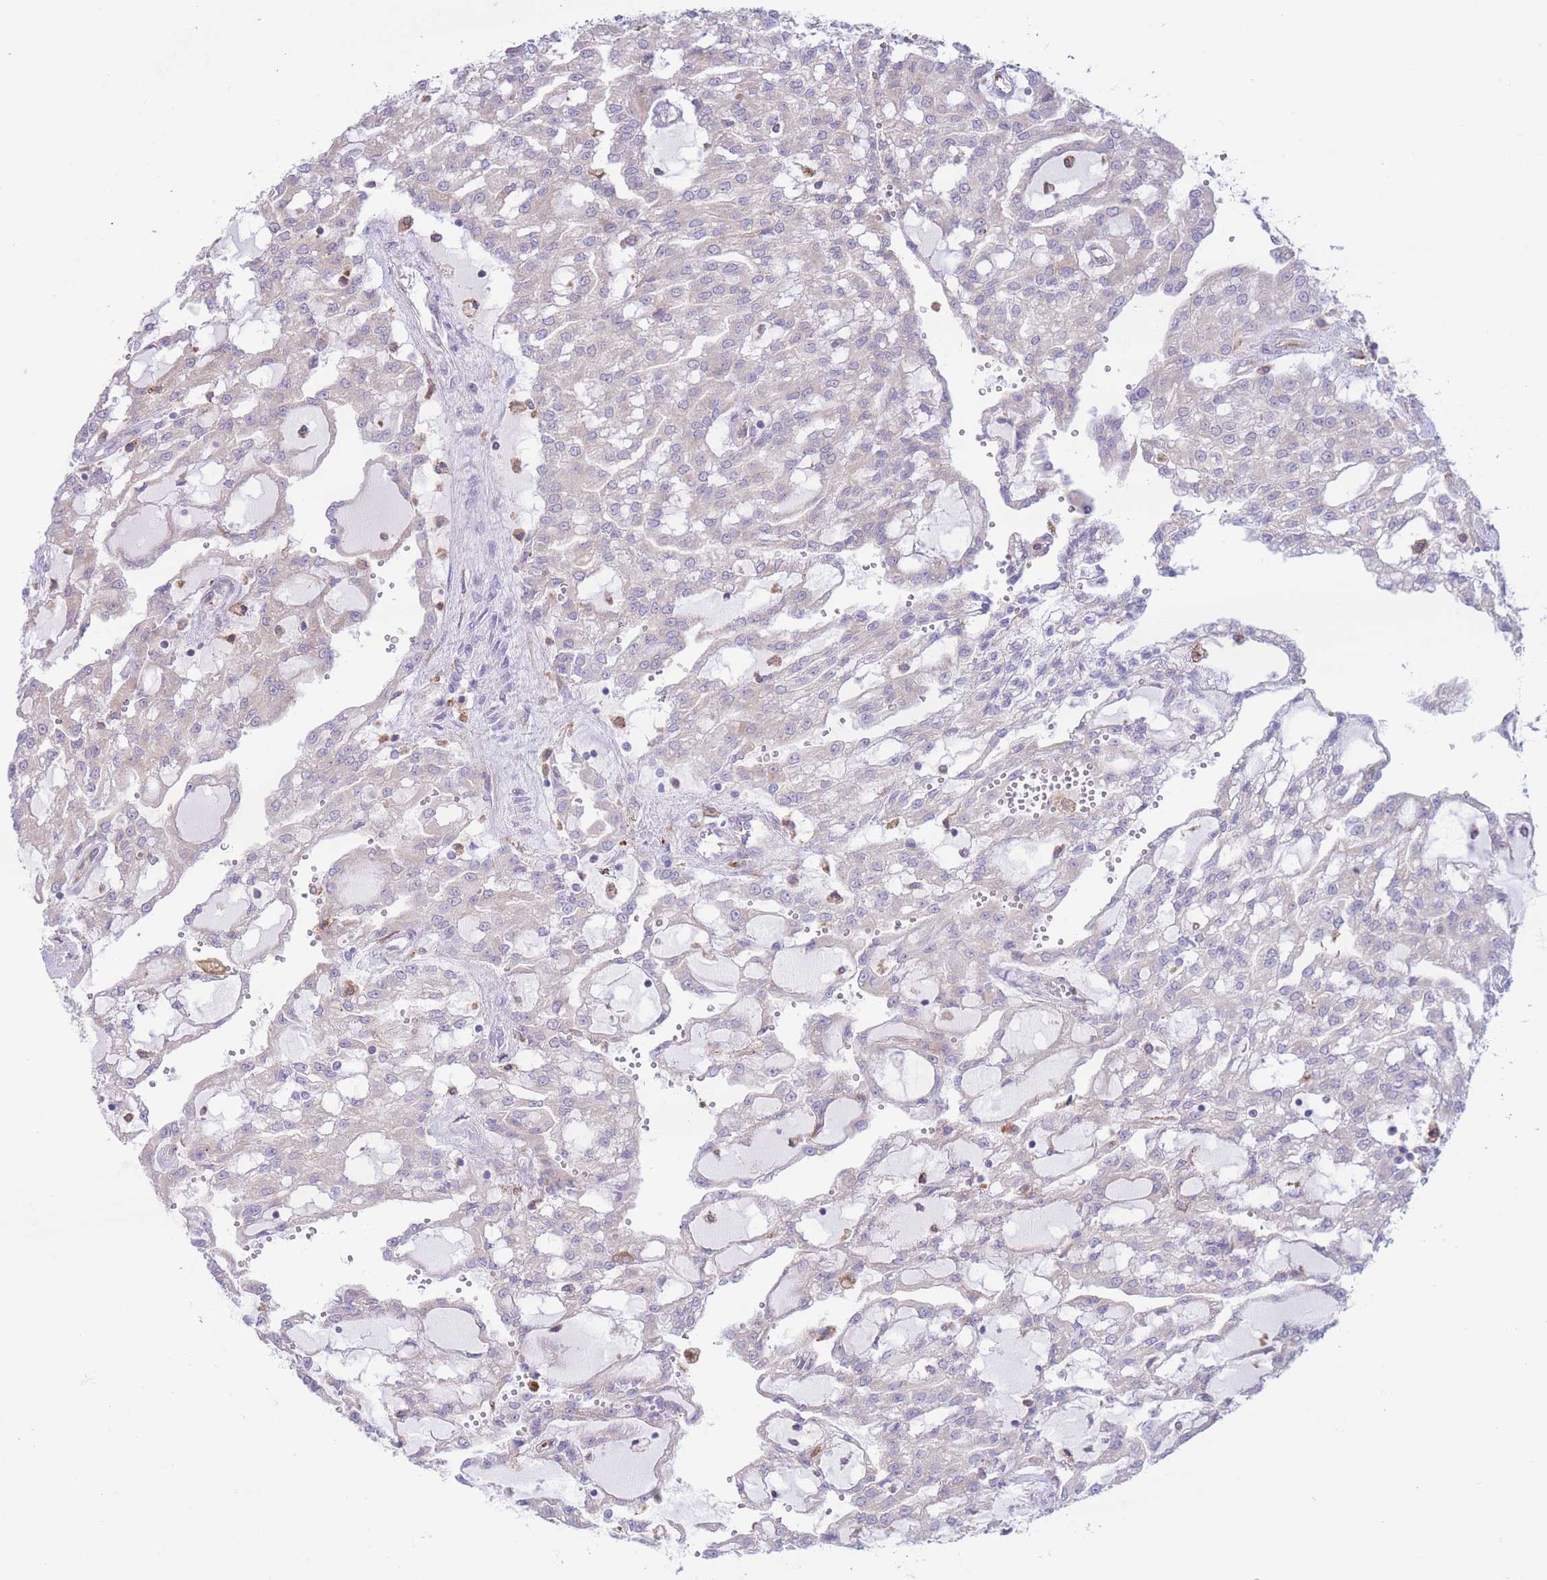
{"staining": {"intensity": "negative", "quantity": "none", "location": "none"}, "tissue": "renal cancer", "cell_type": "Tumor cells", "image_type": "cancer", "snomed": [{"axis": "morphology", "description": "Adenocarcinoma, NOS"}, {"axis": "topography", "description": "Kidney"}], "caption": "The micrograph displays no staining of tumor cells in adenocarcinoma (renal). (DAB immunohistochemistry (IHC) with hematoxylin counter stain).", "gene": "MYDGF", "patient": {"sex": "male", "age": 63}}